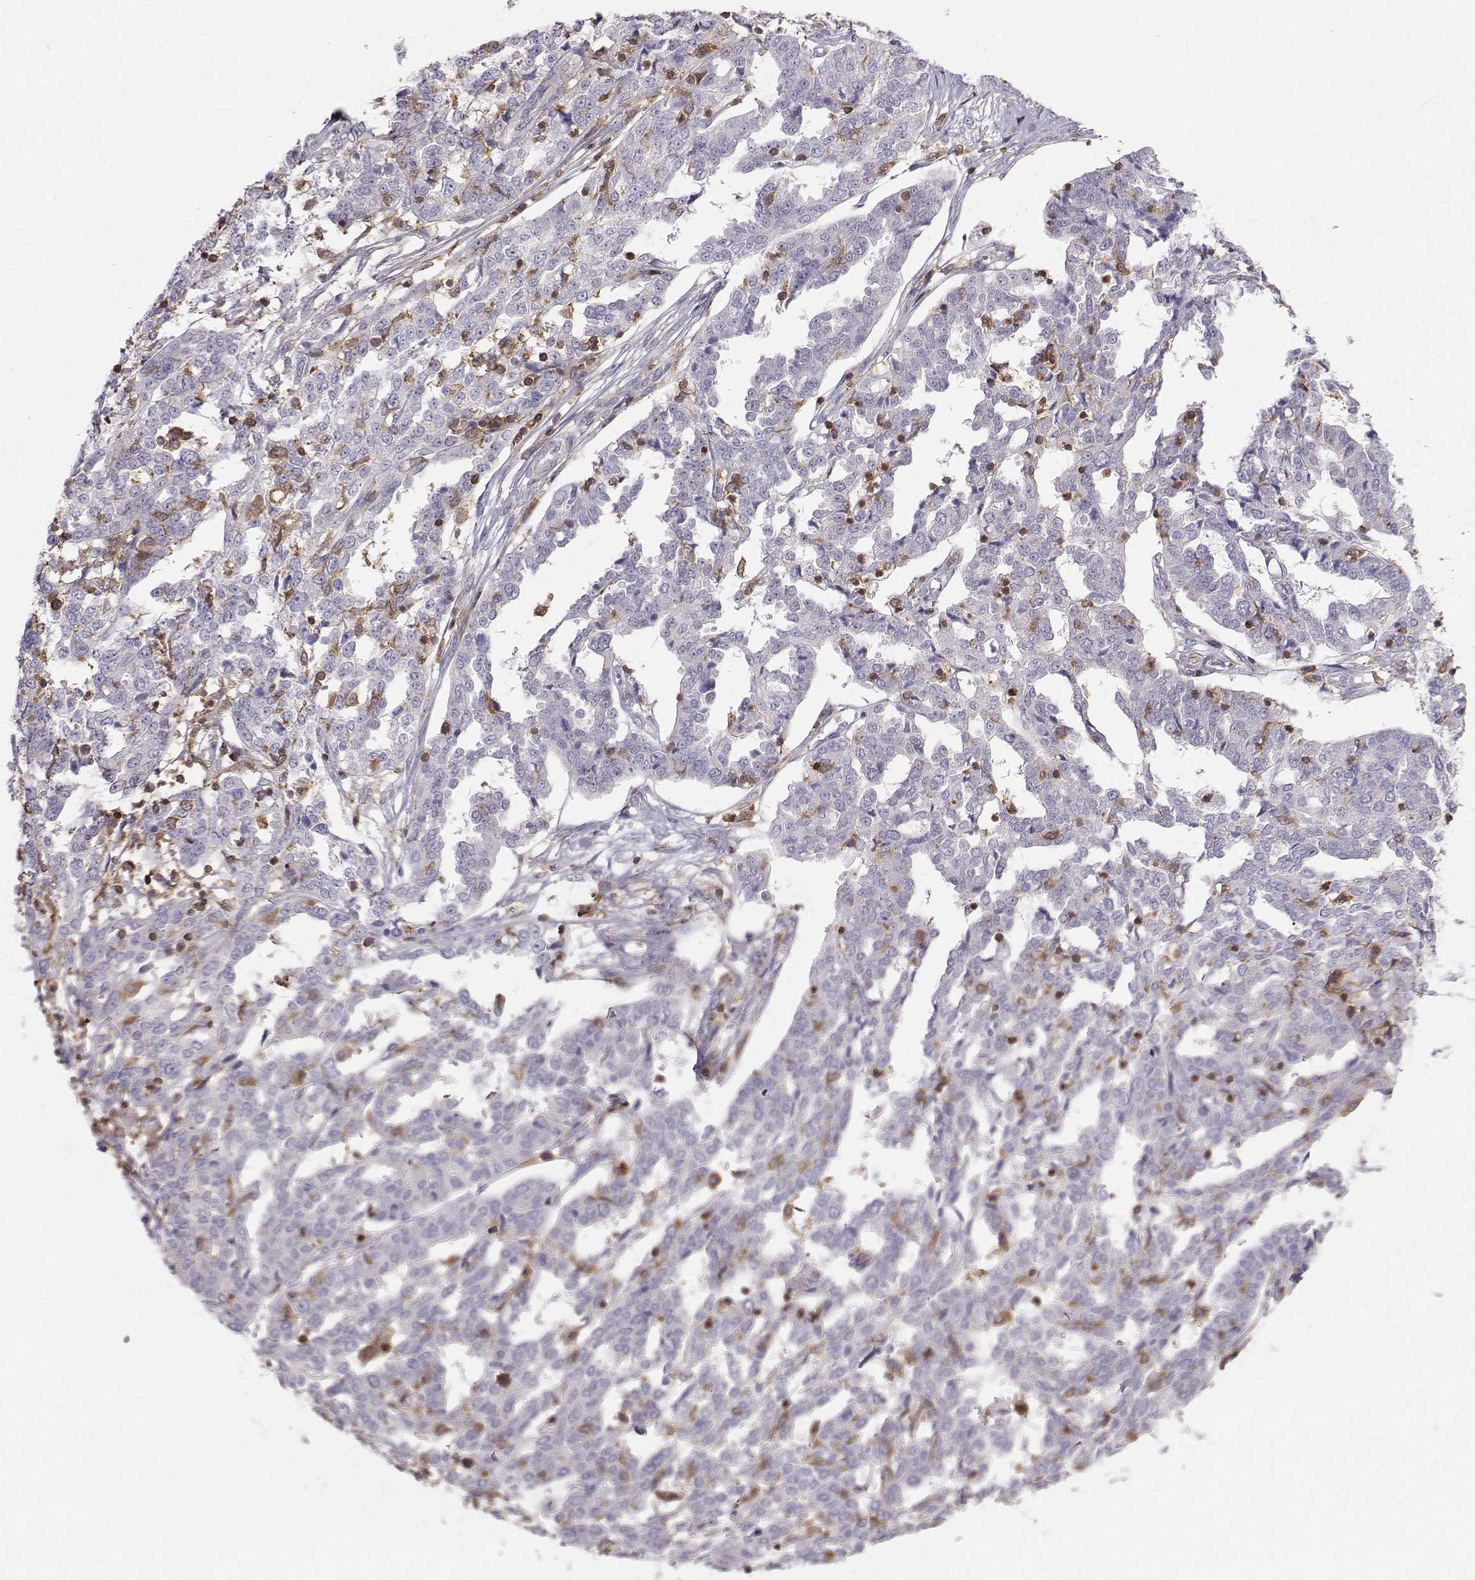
{"staining": {"intensity": "negative", "quantity": "none", "location": "none"}, "tissue": "ovarian cancer", "cell_type": "Tumor cells", "image_type": "cancer", "snomed": [{"axis": "morphology", "description": "Cystadenocarcinoma, serous, NOS"}, {"axis": "topography", "description": "Ovary"}], "caption": "Serous cystadenocarcinoma (ovarian) stained for a protein using immunohistochemistry (IHC) demonstrates no expression tumor cells.", "gene": "ZBTB32", "patient": {"sex": "female", "age": 67}}